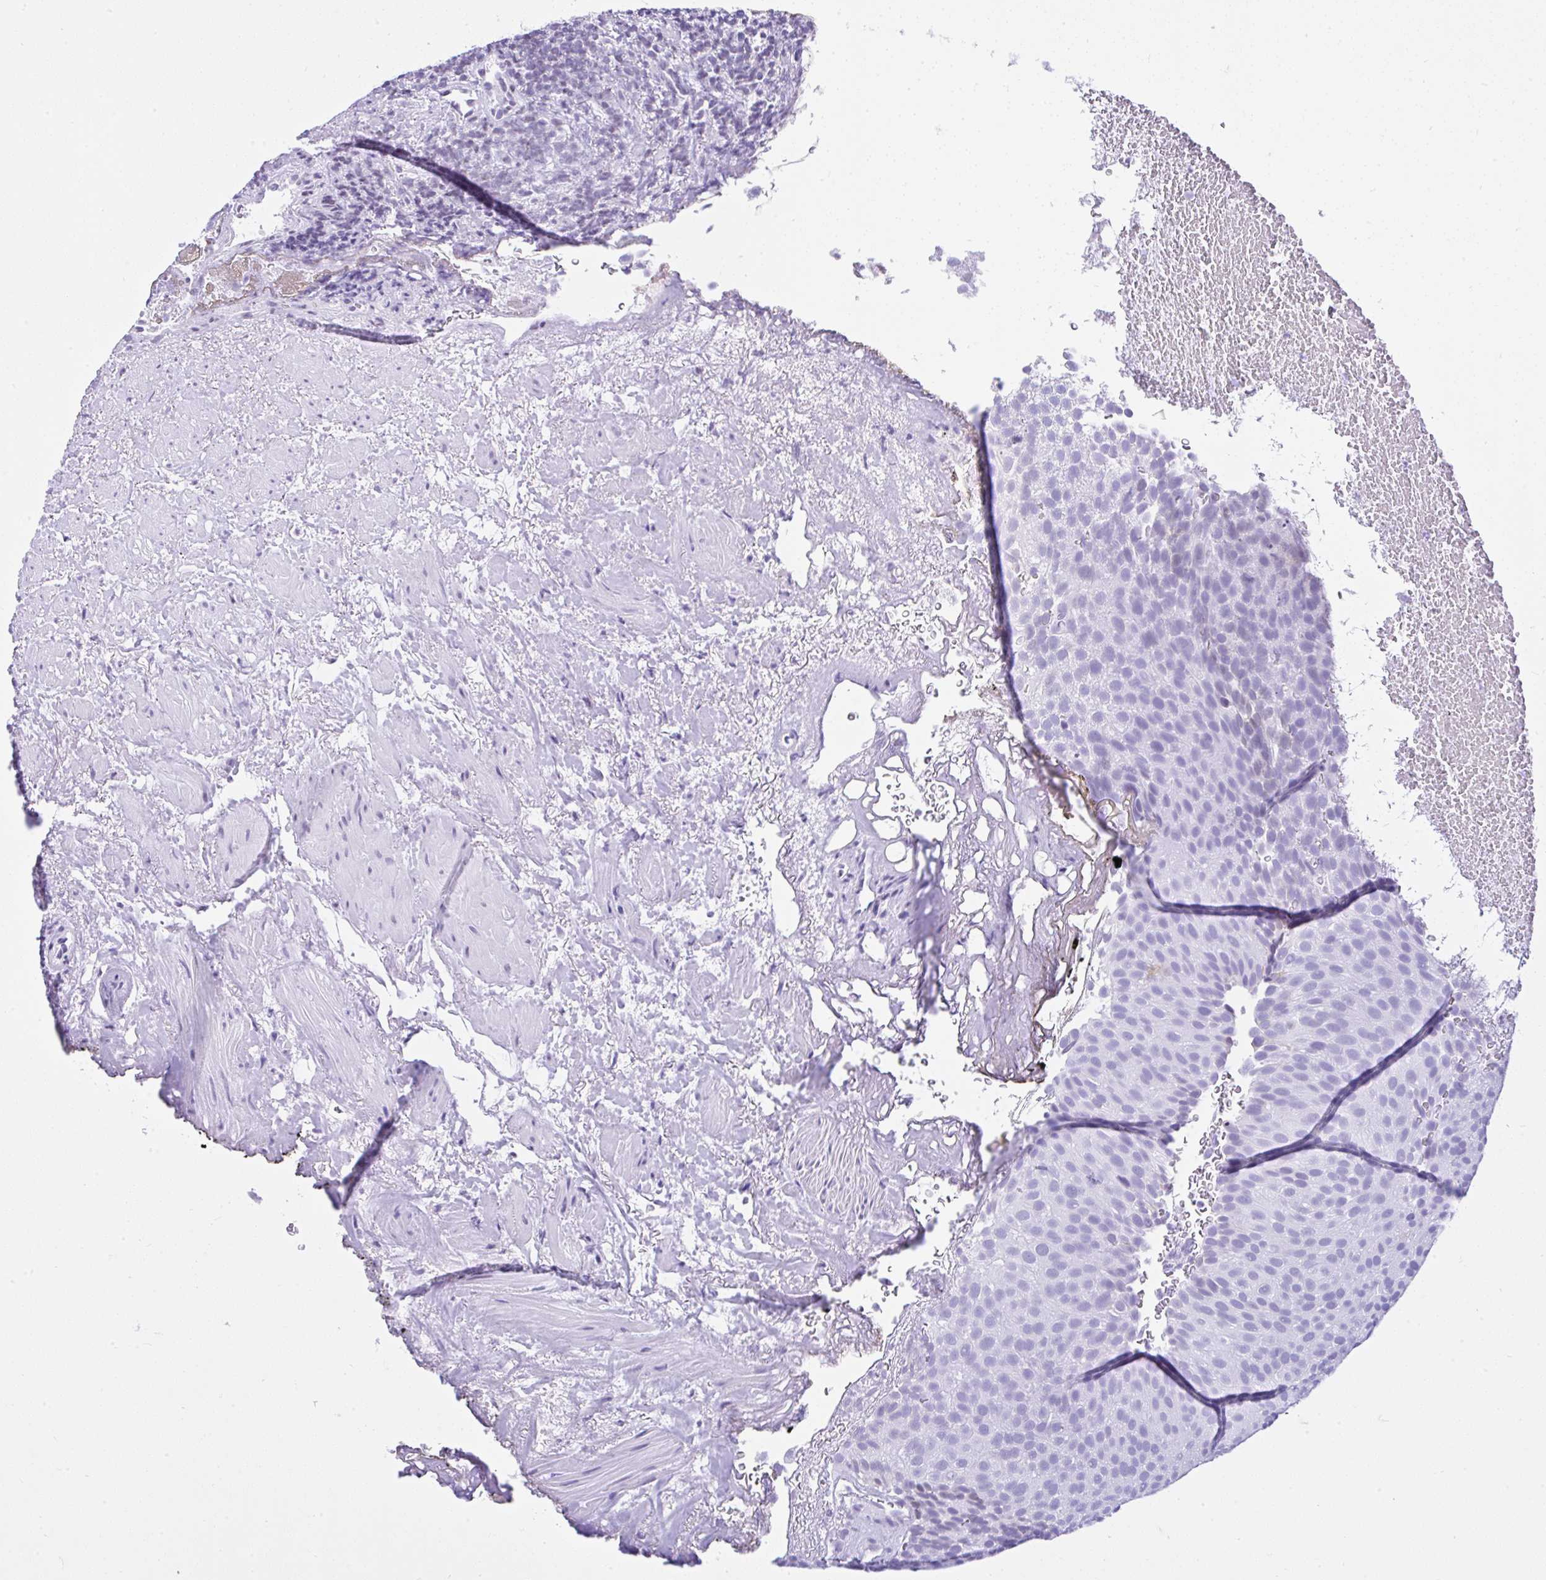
{"staining": {"intensity": "negative", "quantity": "none", "location": "none"}, "tissue": "urothelial cancer", "cell_type": "Tumor cells", "image_type": "cancer", "snomed": [{"axis": "morphology", "description": "Urothelial carcinoma, Low grade"}, {"axis": "topography", "description": "Urinary bladder"}], "caption": "Immunohistochemical staining of urothelial cancer exhibits no significant expression in tumor cells. (IHC, brightfield microscopy, high magnification).", "gene": "KRT27", "patient": {"sex": "male", "age": 78}}